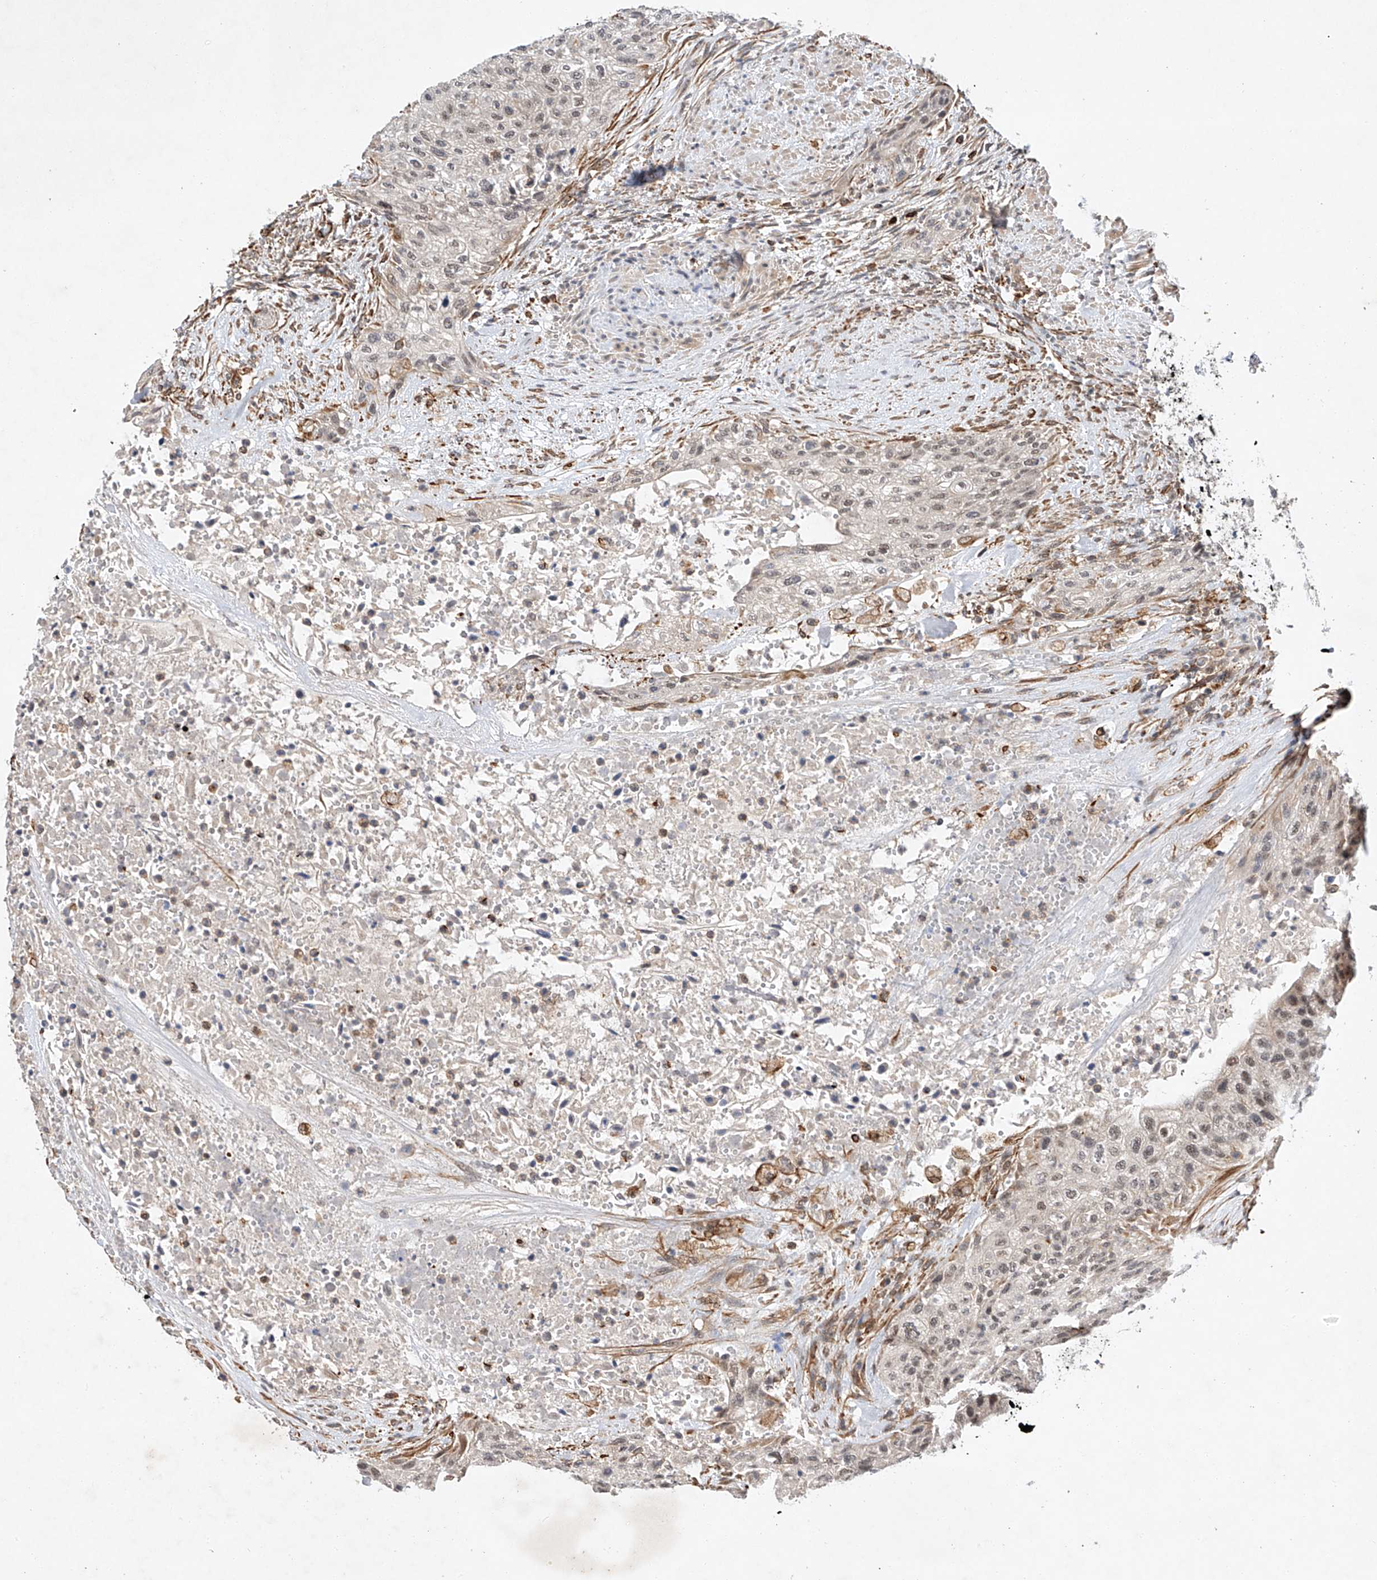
{"staining": {"intensity": "weak", "quantity": "<25%", "location": "nuclear"}, "tissue": "urothelial cancer", "cell_type": "Tumor cells", "image_type": "cancer", "snomed": [{"axis": "morphology", "description": "Urothelial carcinoma, High grade"}, {"axis": "topography", "description": "Urinary bladder"}], "caption": "Tumor cells are negative for protein expression in human urothelial cancer.", "gene": "AMD1", "patient": {"sex": "male", "age": 35}}